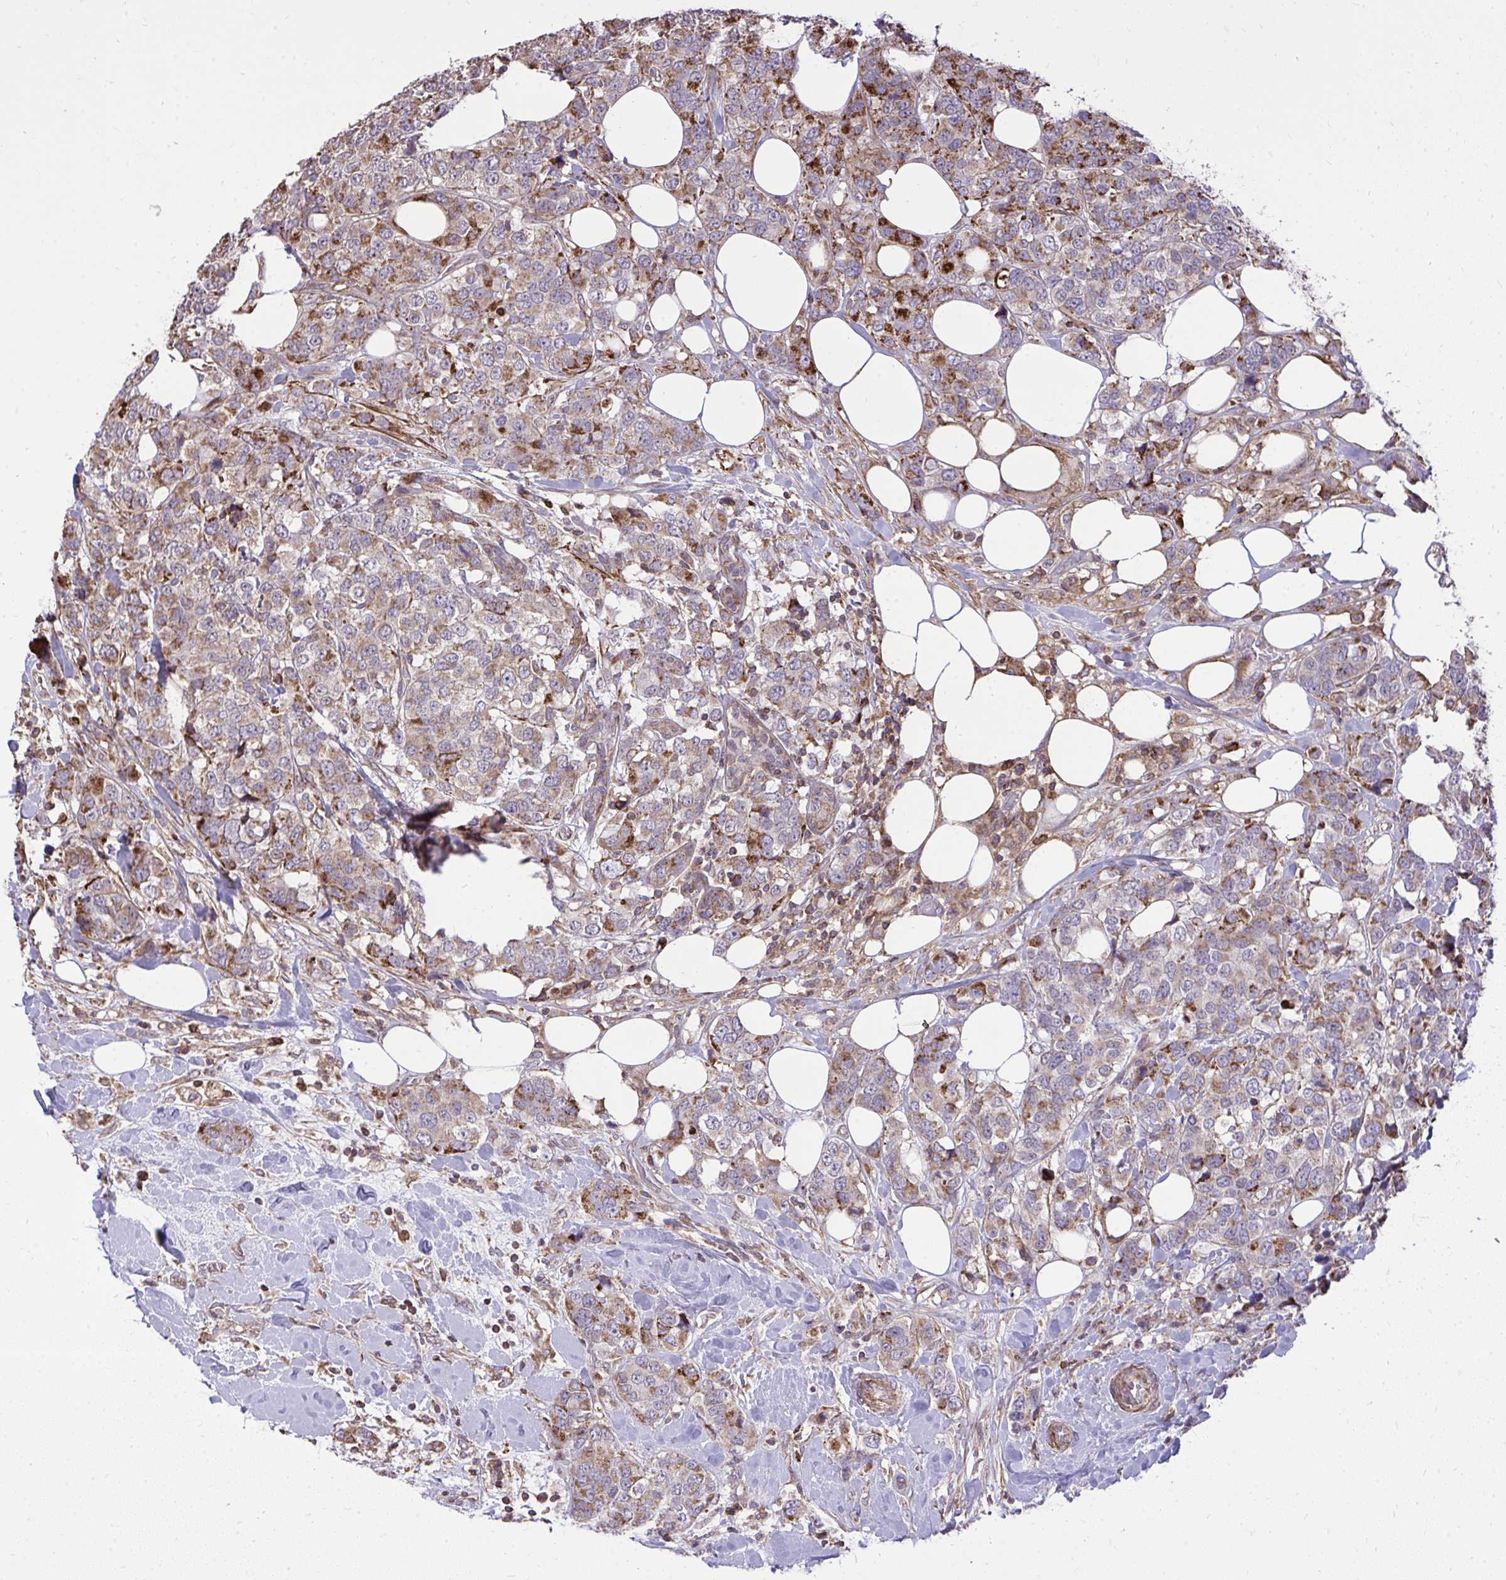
{"staining": {"intensity": "moderate", "quantity": "25%-75%", "location": "cytoplasmic/membranous"}, "tissue": "breast cancer", "cell_type": "Tumor cells", "image_type": "cancer", "snomed": [{"axis": "morphology", "description": "Lobular carcinoma"}, {"axis": "topography", "description": "Breast"}], "caption": "Immunohistochemistry (DAB) staining of human breast lobular carcinoma displays moderate cytoplasmic/membranous protein positivity in approximately 25%-75% of tumor cells.", "gene": "SLC7A5", "patient": {"sex": "female", "age": 59}}